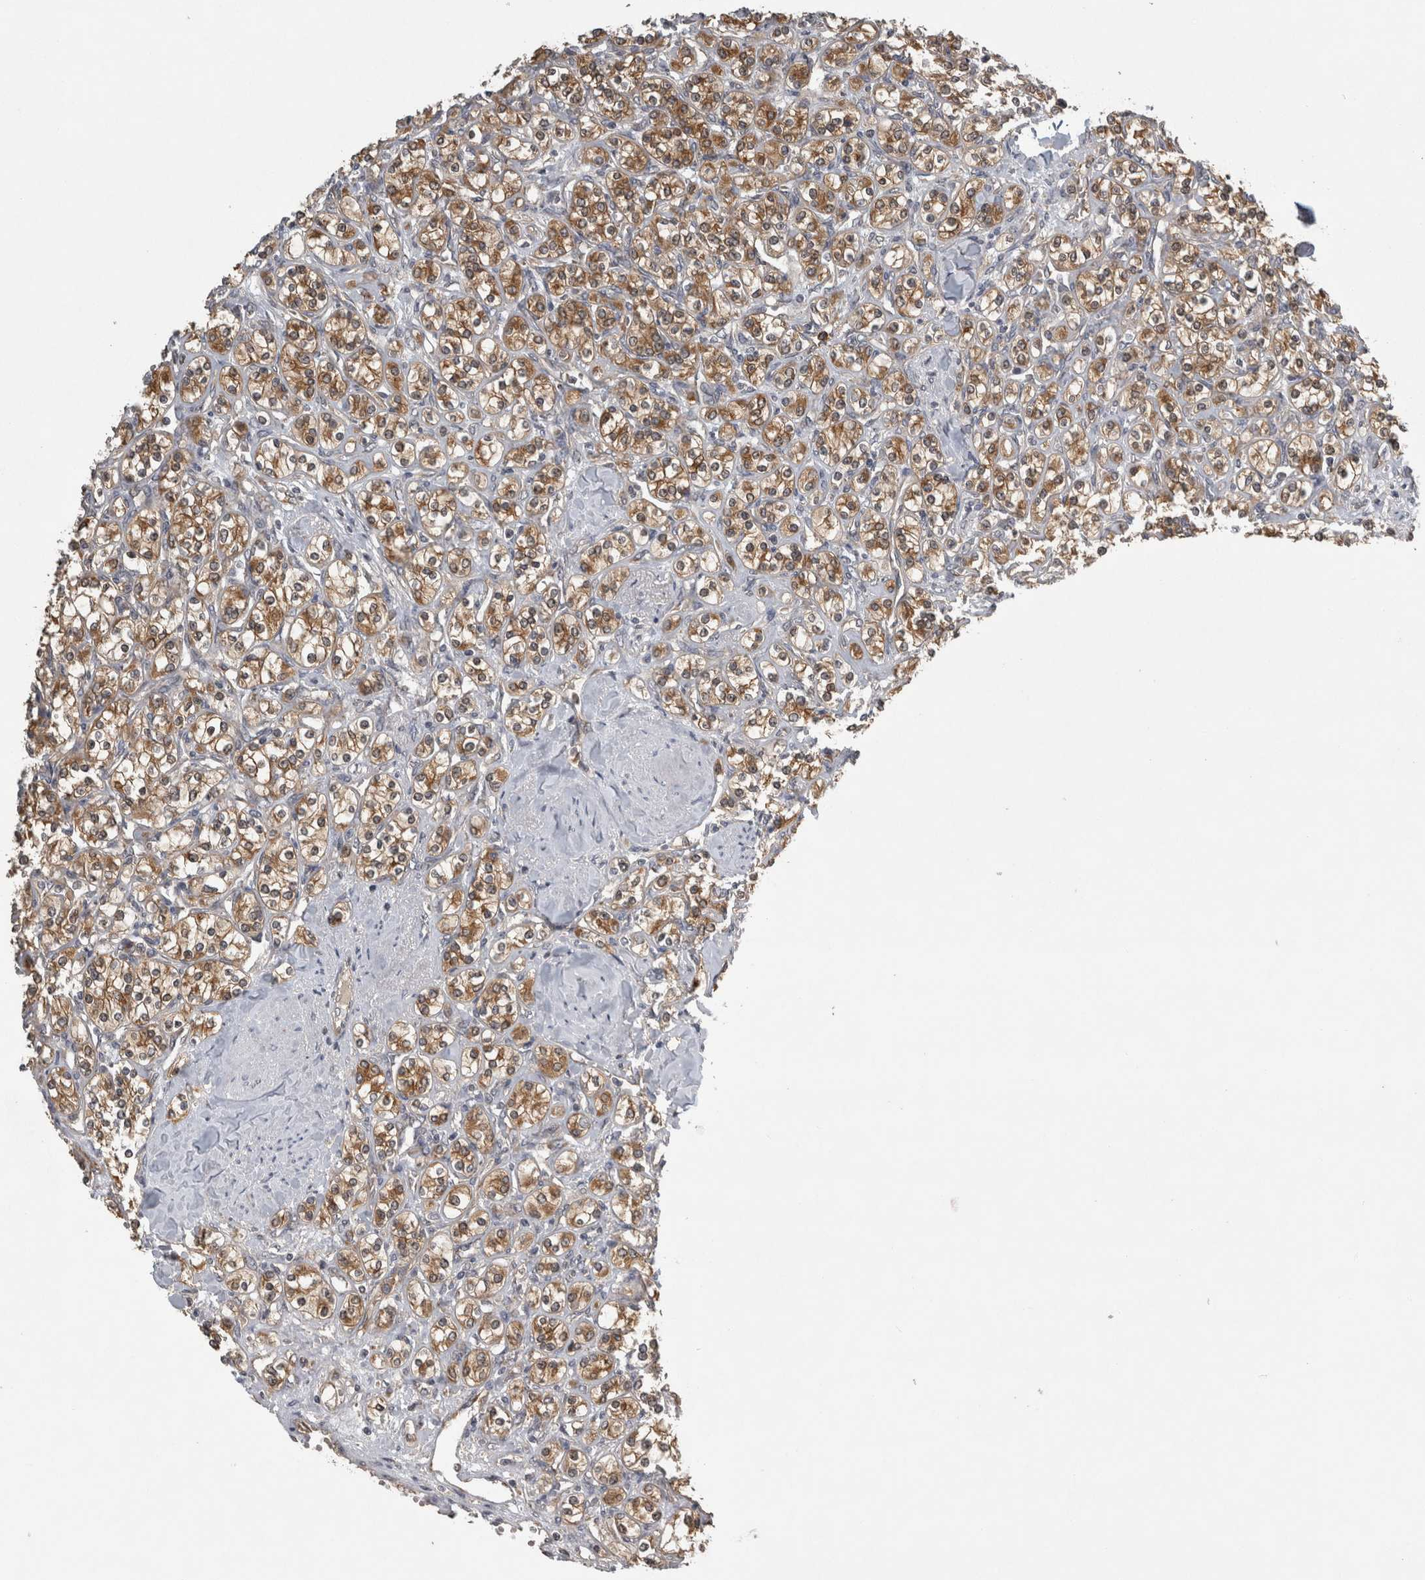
{"staining": {"intensity": "moderate", "quantity": ">75%", "location": "cytoplasmic/membranous"}, "tissue": "renal cancer", "cell_type": "Tumor cells", "image_type": "cancer", "snomed": [{"axis": "morphology", "description": "Adenocarcinoma, NOS"}, {"axis": "topography", "description": "Kidney"}], "caption": "A micrograph showing moderate cytoplasmic/membranous expression in about >75% of tumor cells in renal cancer, as visualized by brown immunohistochemical staining.", "gene": "TRMT61B", "patient": {"sex": "male", "age": 77}}